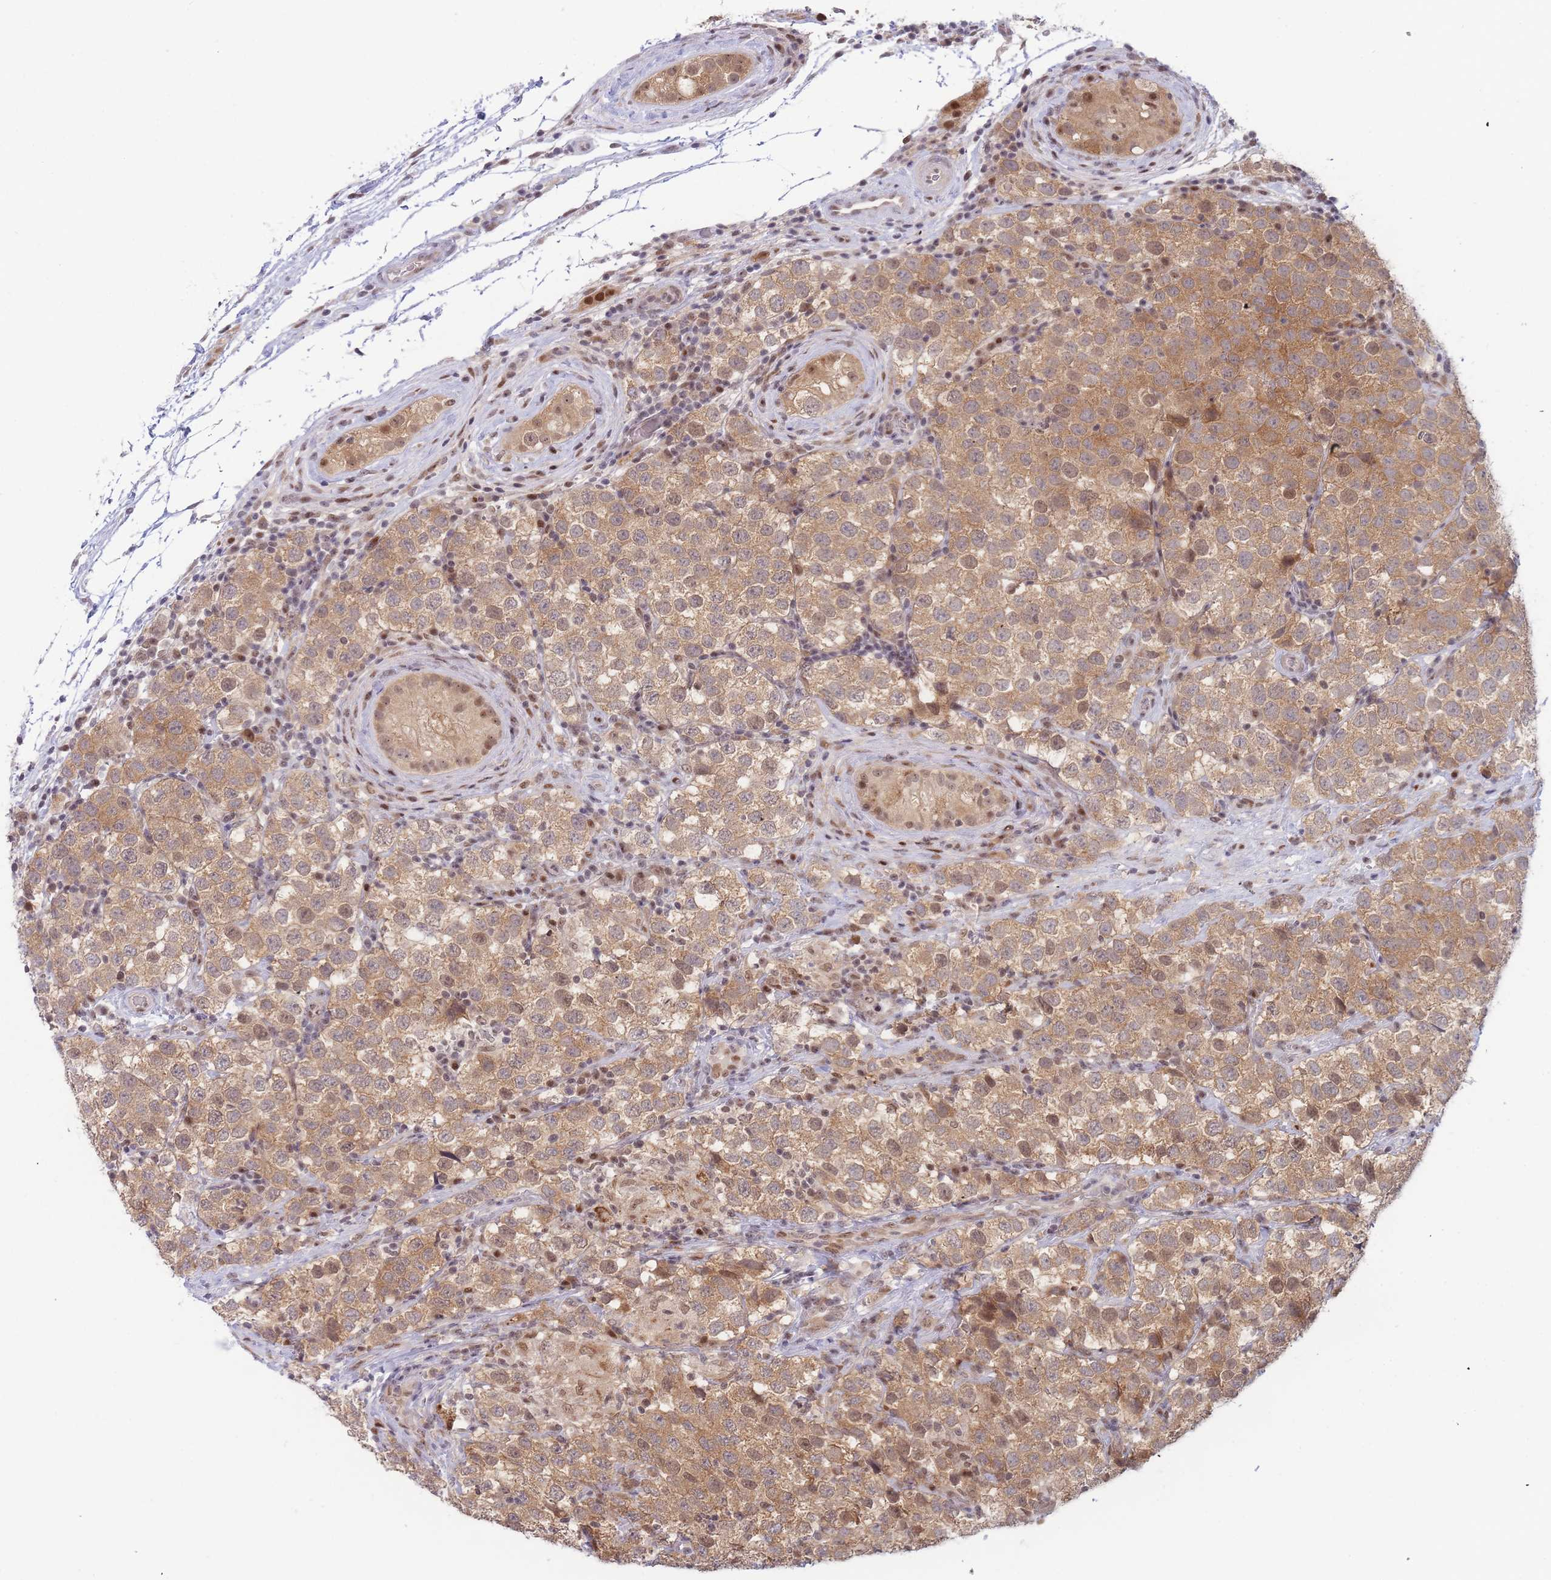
{"staining": {"intensity": "moderate", "quantity": ">75%", "location": "cytoplasmic/membranous,nuclear"}, "tissue": "testis cancer", "cell_type": "Tumor cells", "image_type": "cancer", "snomed": [{"axis": "morphology", "description": "Seminoma, NOS"}, {"axis": "topography", "description": "Testis"}], "caption": "Tumor cells demonstrate moderate cytoplasmic/membranous and nuclear expression in about >75% of cells in testis cancer (seminoma).", "gene": "DEAF1", "patient": {"sex": "male", "age": 34}}